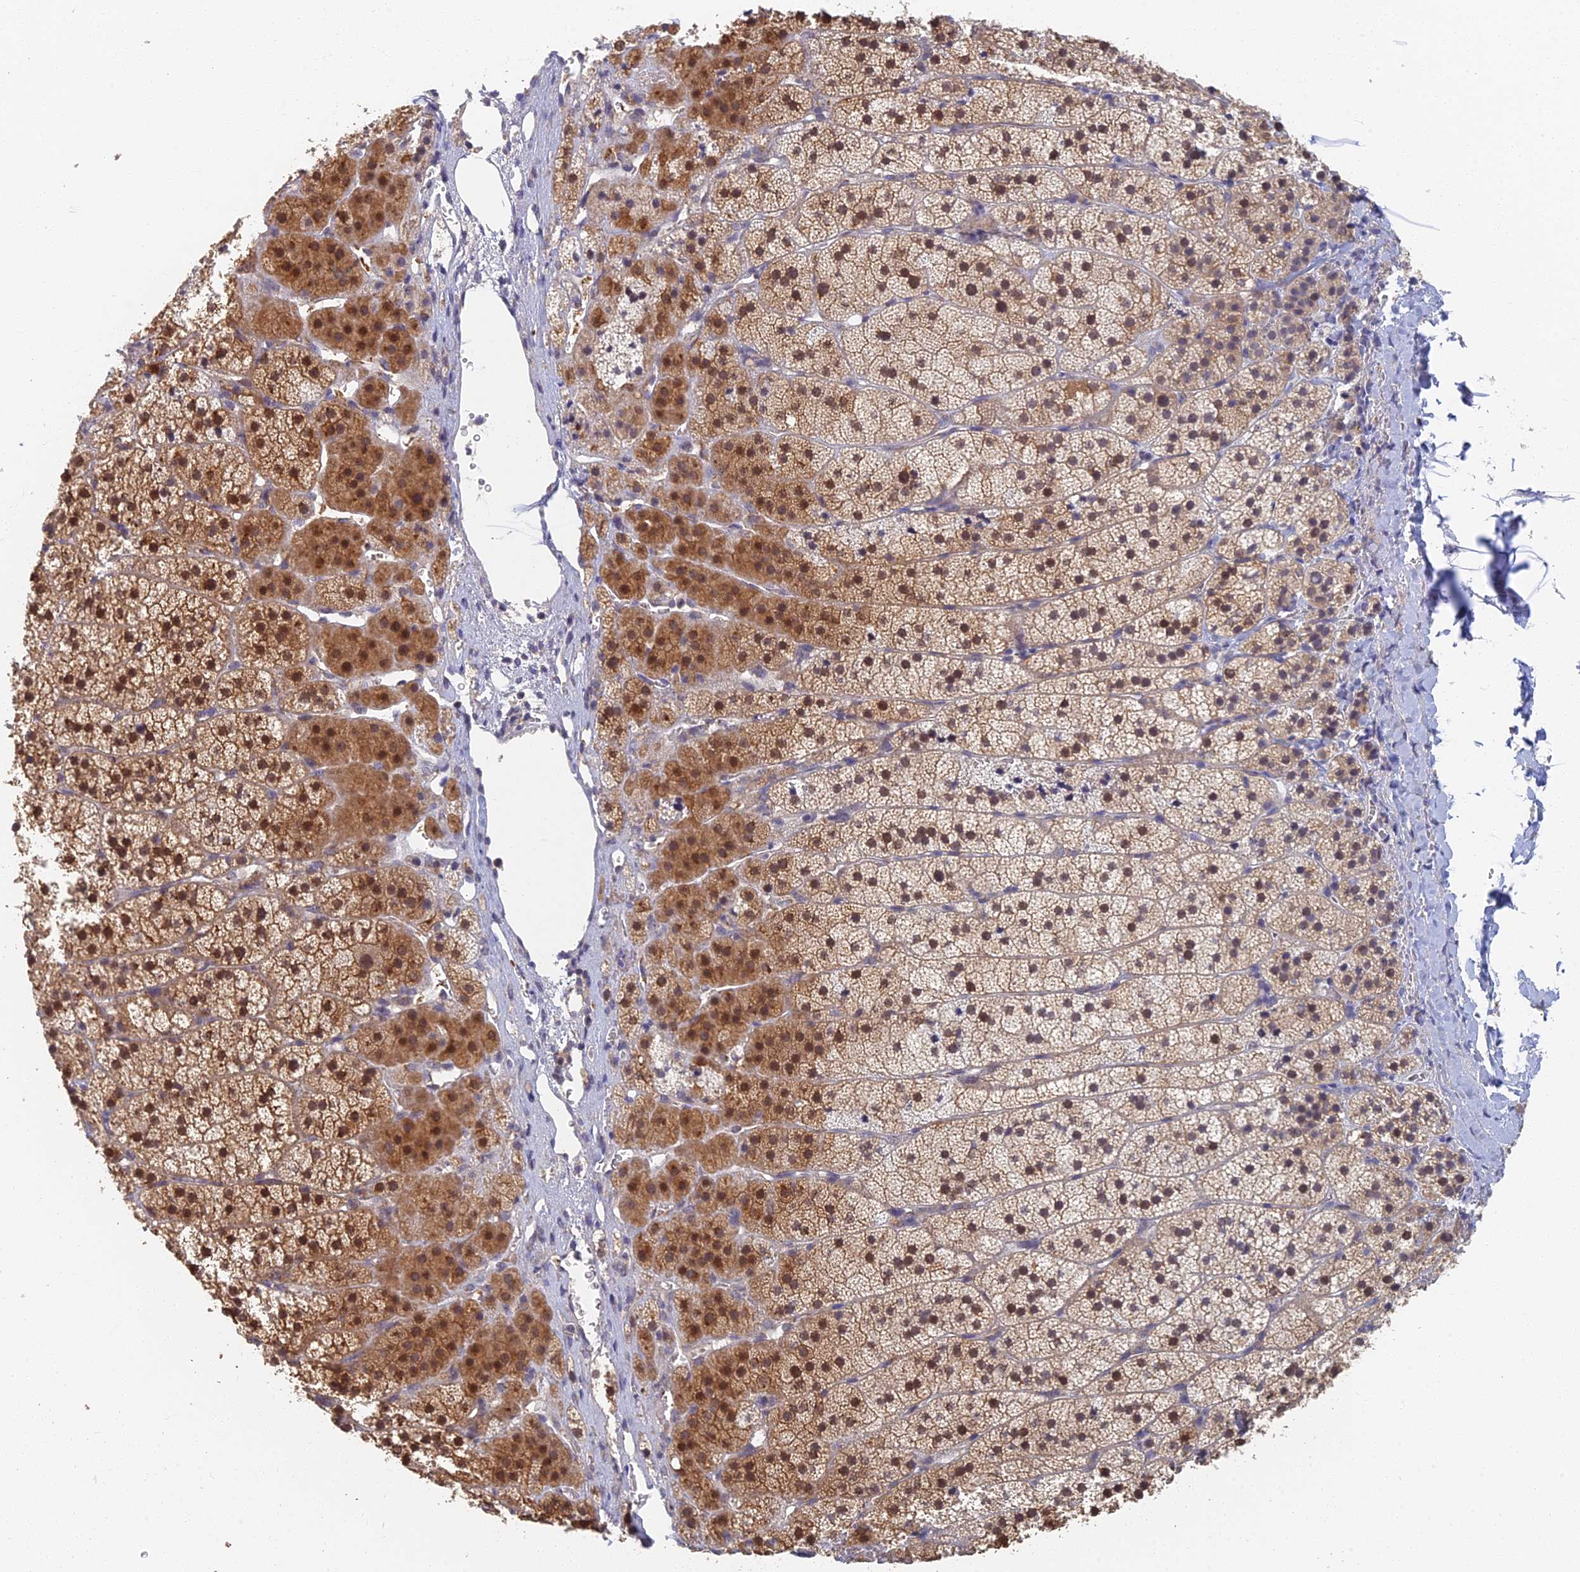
{"staining": {"intensity": "moderate", "quantity": ">75%", "location": "cytoplasmic/membranous,nuclear"}, "tissue": "adrenal gland", "cell_type": "Glandular cells", "image_type": "normal", "snomed": [{"axis": "morphology", "description": "Normal tissue, NOS"}, {"axis": "topography", "description": "Adrenal gland"}], "caption": "Immunohistochemical staining of benign adrenal gland shows moderate cytoplasmic/membranous,nuclear protein expression in about >75% of glandular cells. The staining is performed using DAB brown chromogen to label protein expression. The nuclei are counter-stained blue using hematoxylin.", "gene": "GPATCH1", "patient": {"sex": "female", "age": 44}}